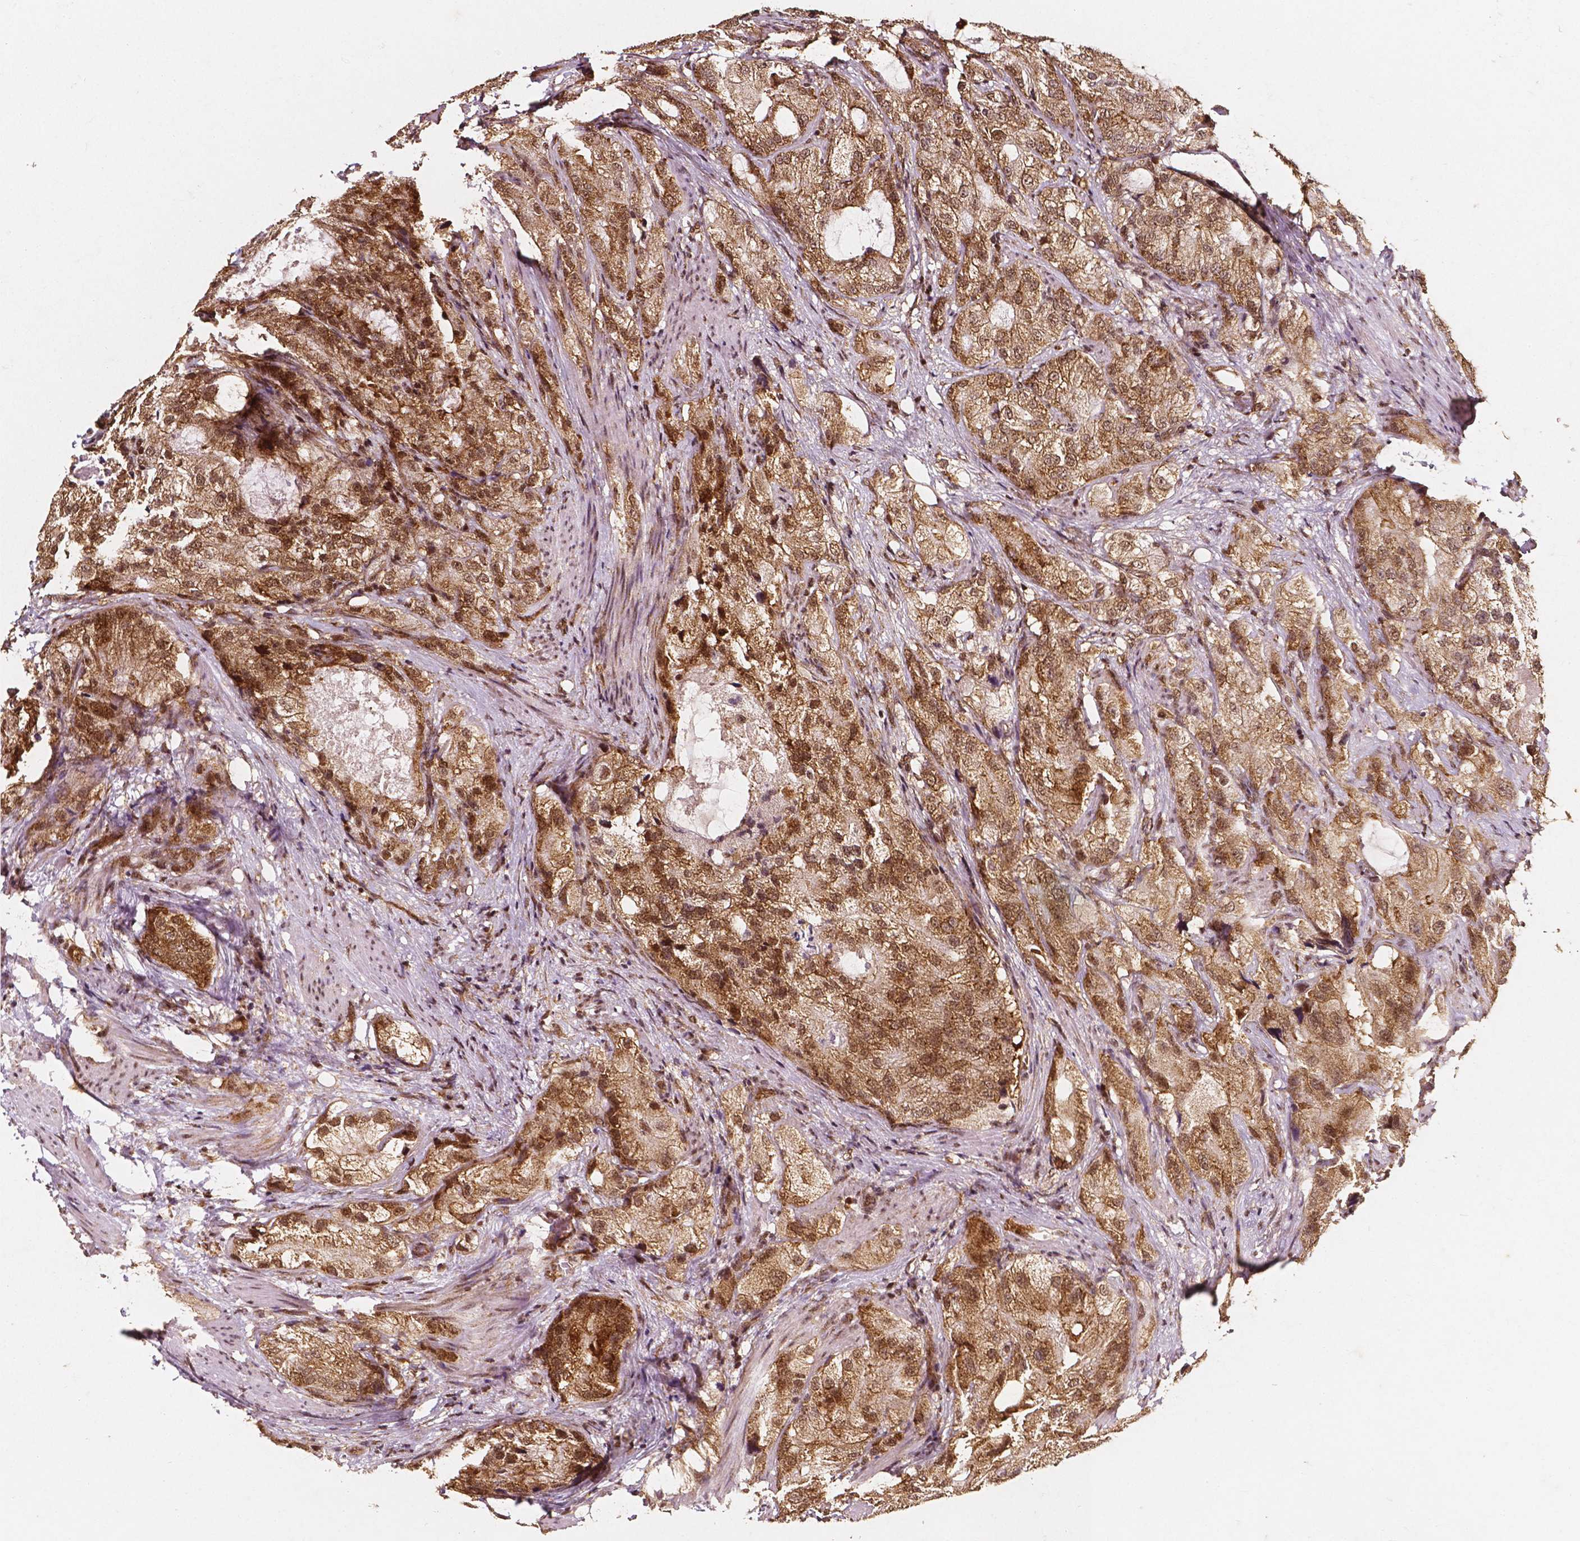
{"staining": {"intensity": "moderate", "quantity": ">75%", "location": "cytoplasmic/membranous,nuclear"}, "tissue": "prostate cancer", "cell_type": "Tumor cells", "image_type": "cancer", "snomed": [{"axis": "morphology", "description": "Adenocarcinoma, High grade"}, {"axis": "topography", "description": "Prostate"}], "caption": "Immunohistochemistry (DAB (3,3'-diaminobenzidine)) staining of prostate cancer exhibits moderate cytoplasmic/membranous and nuclear protein expression in about >75% of tumor cells.", "gene": "SMN1", "patient": {"sex": "male", "age": 70}}